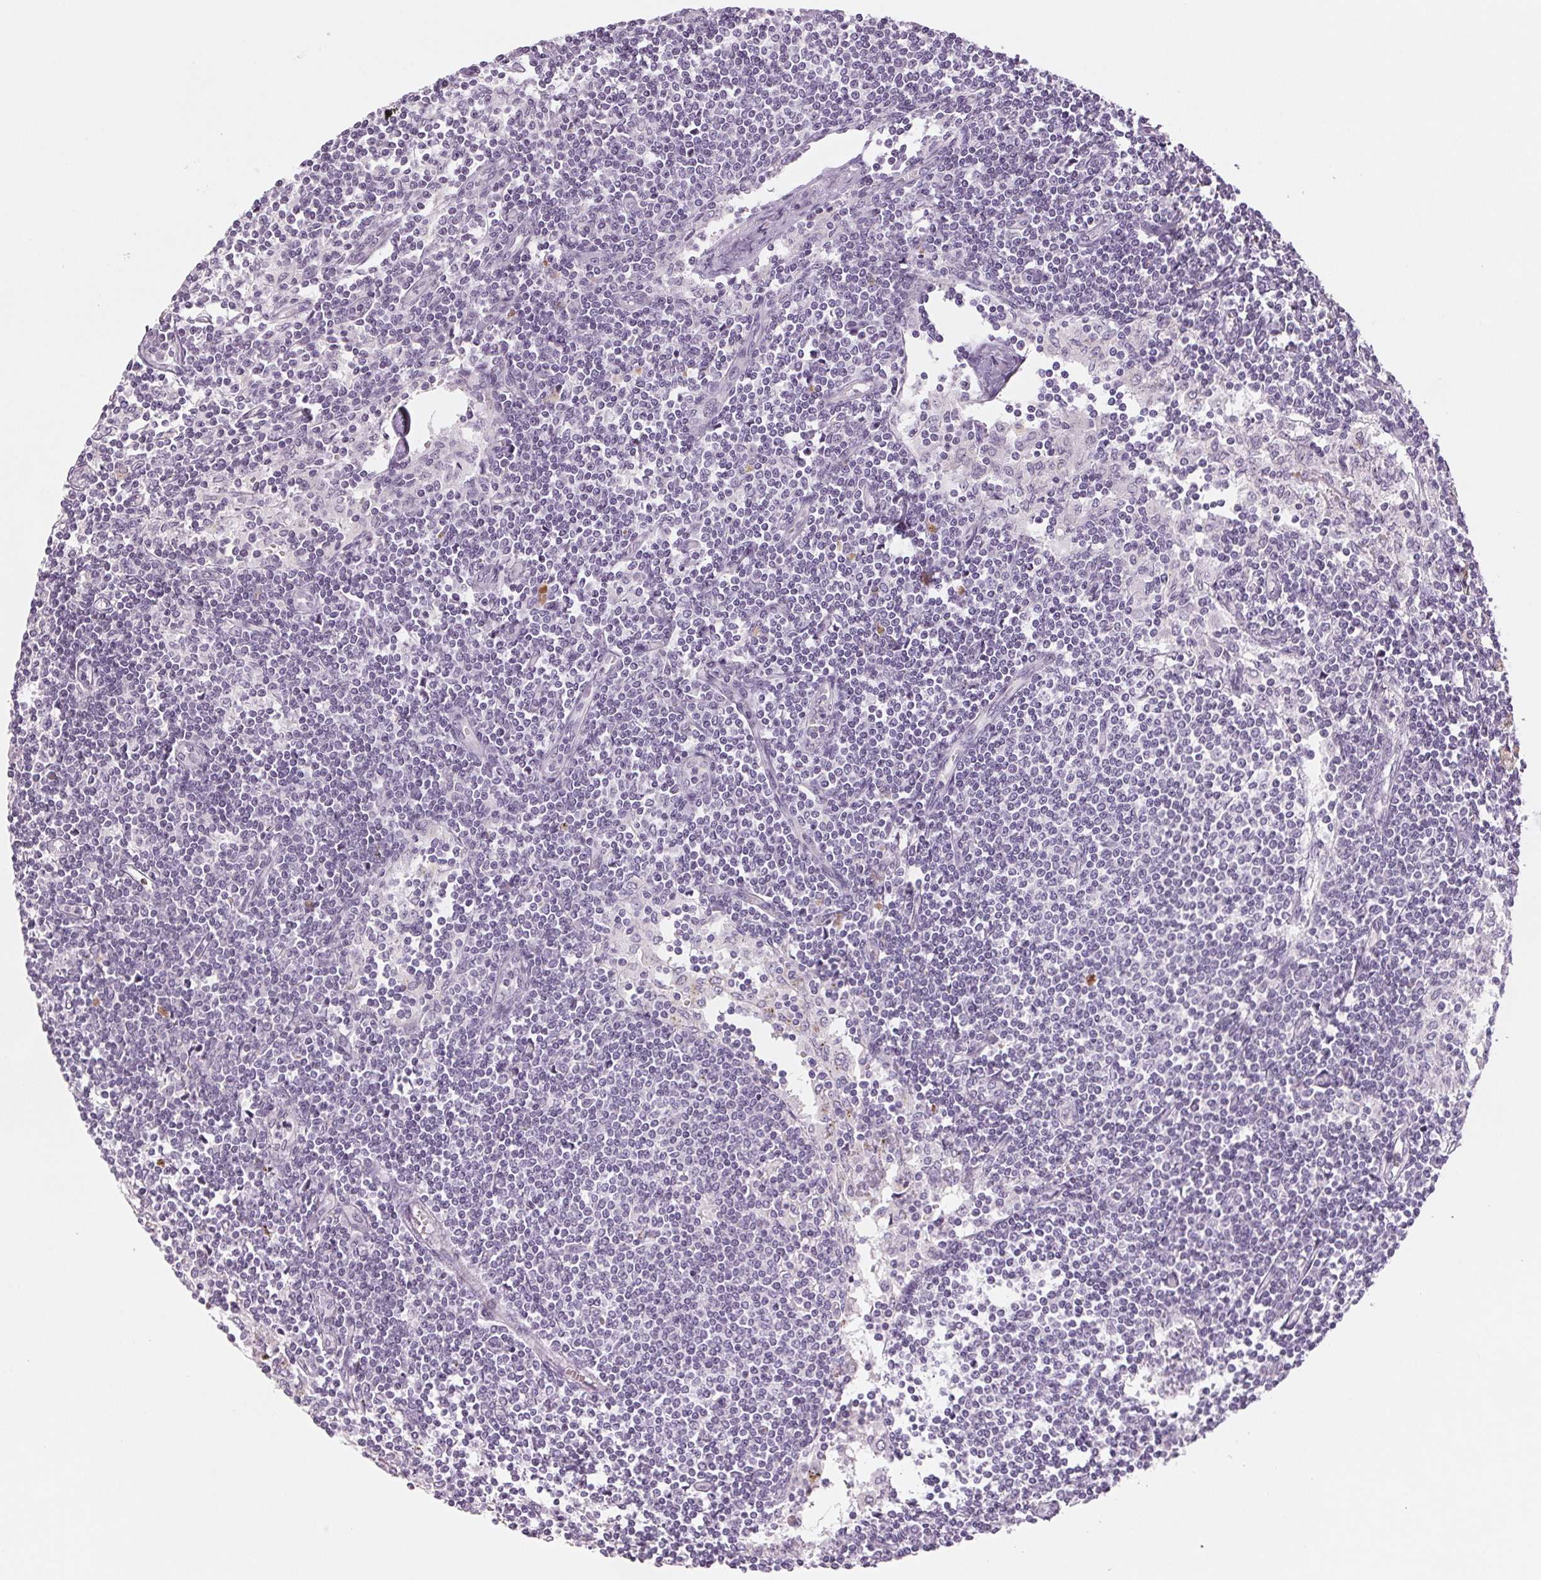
{"staining": {"intensity": "negative", "quantity": "none", "location": "none"}, "tissue": "lymph node", "cell_type": "Germinal center cells", "image_type": "normal", "snomed": [{"axis": "morphology", "description": "Normal tissue, NOS"}, {"axis": "topography", "description": "Lymph node"}], "caption": "This is an IHC micrograph of unremarkable lymph node. There is no positivity in germinal center cells.", "gene": "EHHADH", "patient": {"sex": "female", "age": 69}}